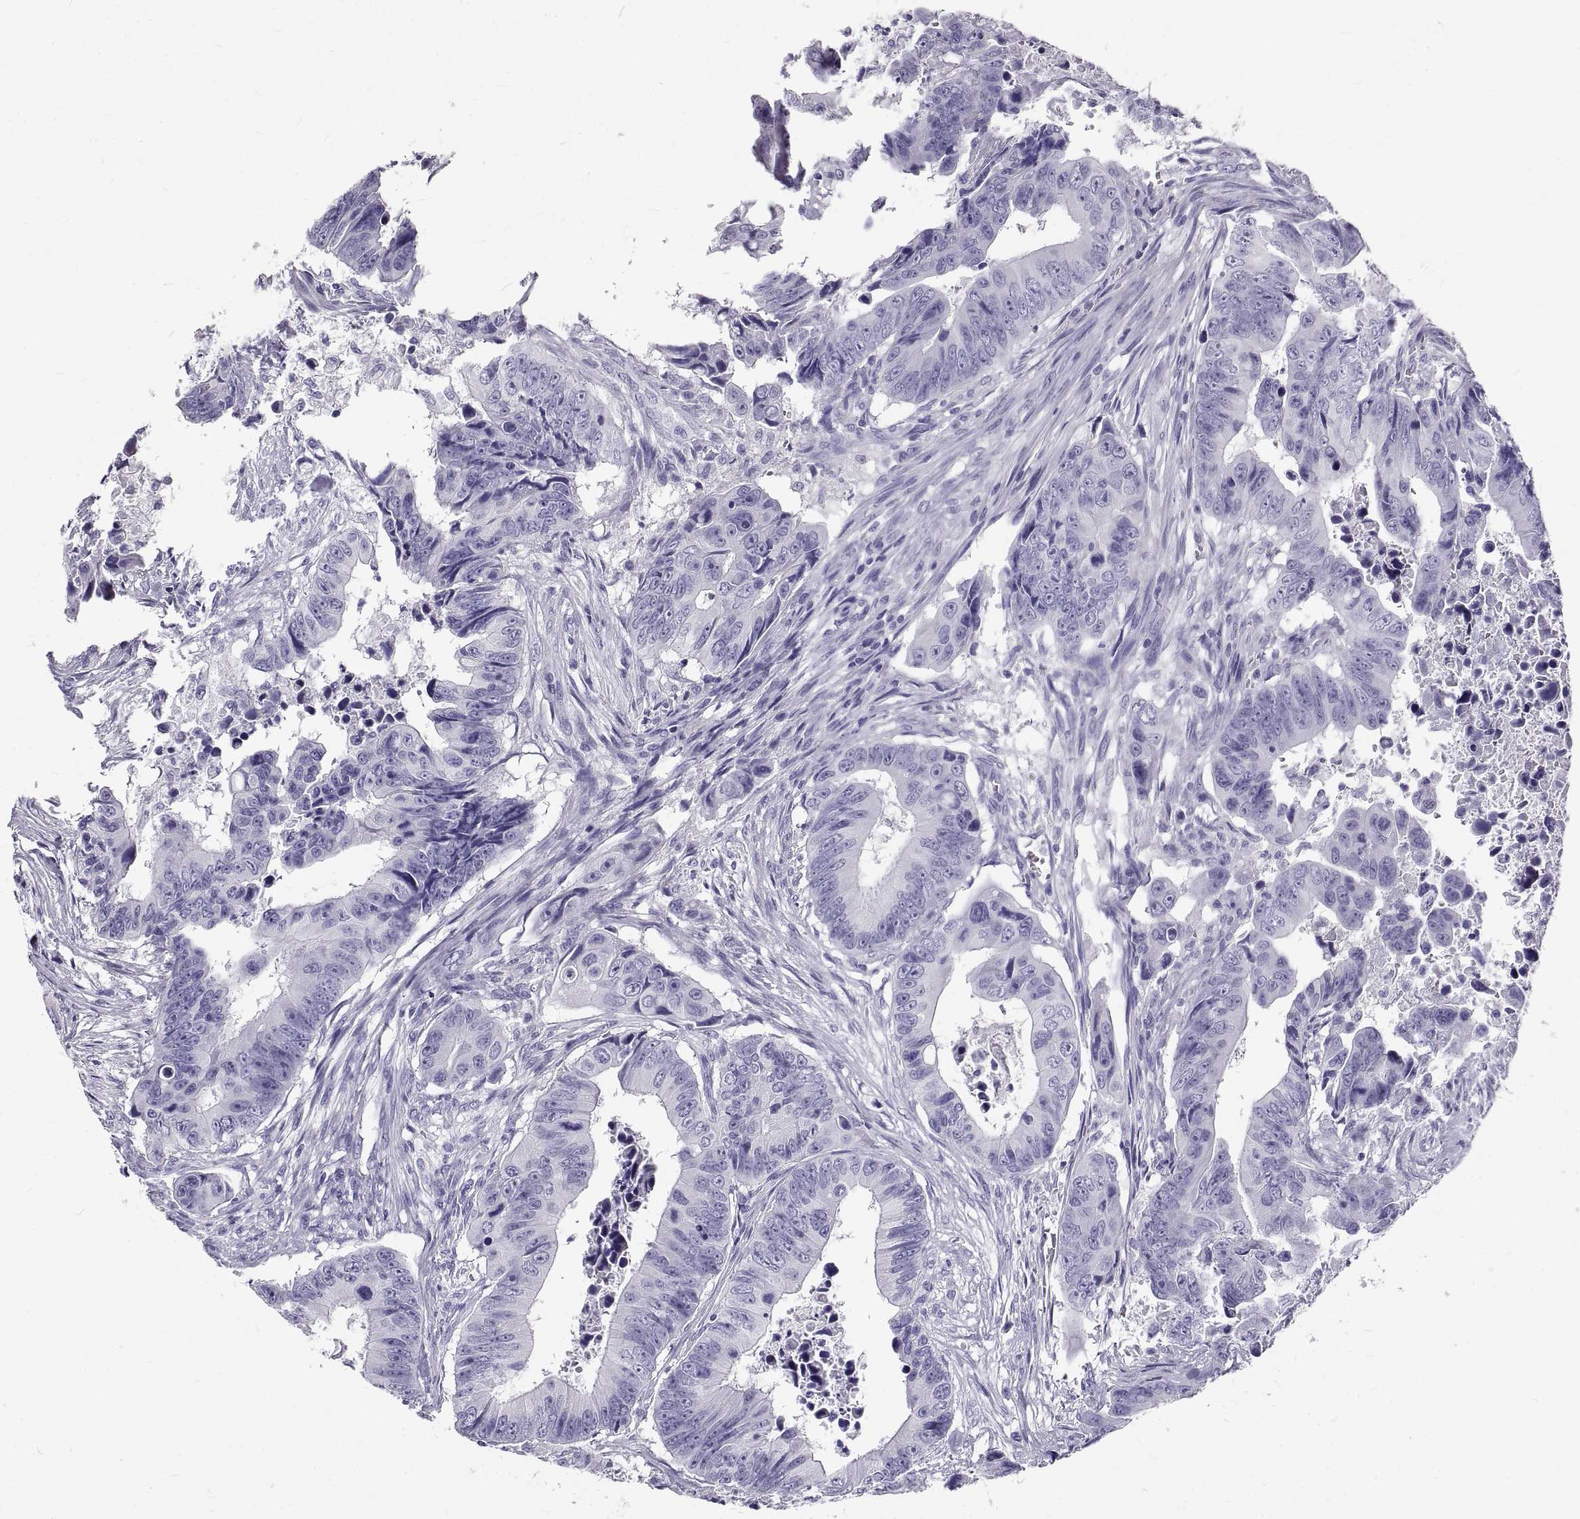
{"staining": {"intensity": "negative", "quantity": "none", "location": "none"}, "tissue": "colorectal cancer", "cell_type": "Tumor cells", "image_type": "cancer", "snomed": [{"axis": "morphology", "description": "Adenocarcinoma, NOS"}, {"axis": "topography", "description": "Colon"}], "caption": "This is an immunohistochemistry micrograph of human colorectal adenocarcinoma. There is no positivity in tumor cells.", "gene": "GNG12", "patient": {"sex": "female", "age": 87}}